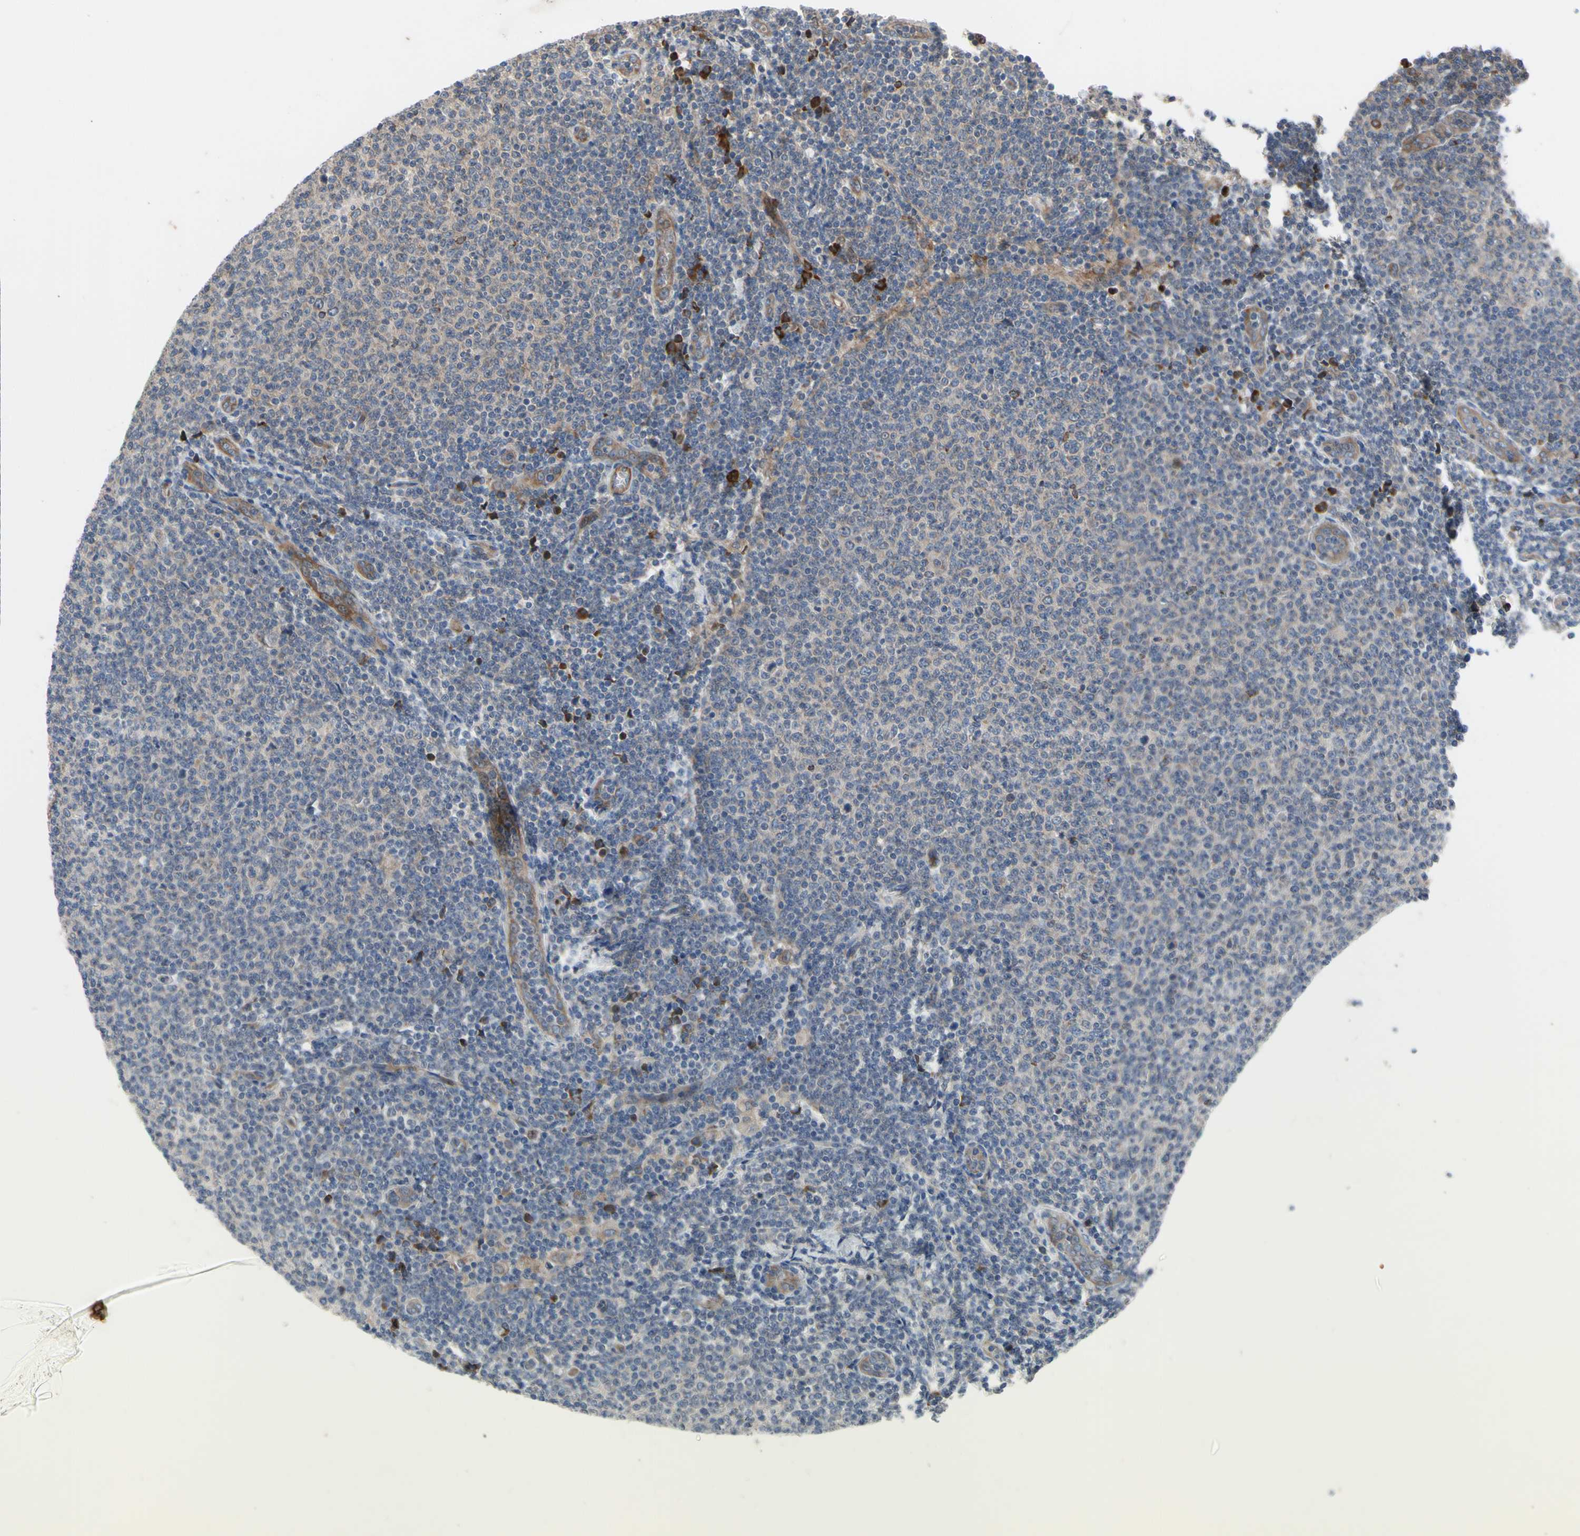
{"staining": {"intensity": "weak", "quantity": "<25%", "location": "cytoplasmic/membranous"}, "tissue": "lymphoma", "cell_type": "Tumor cells", "image_type": "cancer", "snomed": [{"axis": "morphology", "description": "Malignant lymphoma, non-Hodgkin's type, Low grade"}, {"axis": "topography", "description": "Lymph node"}], "caption": "Micrograph shows no significant protein staining in tumor cells of lymphoma.", "gene": "XIAP", "patient": {"sex": "male", "age": 66}}